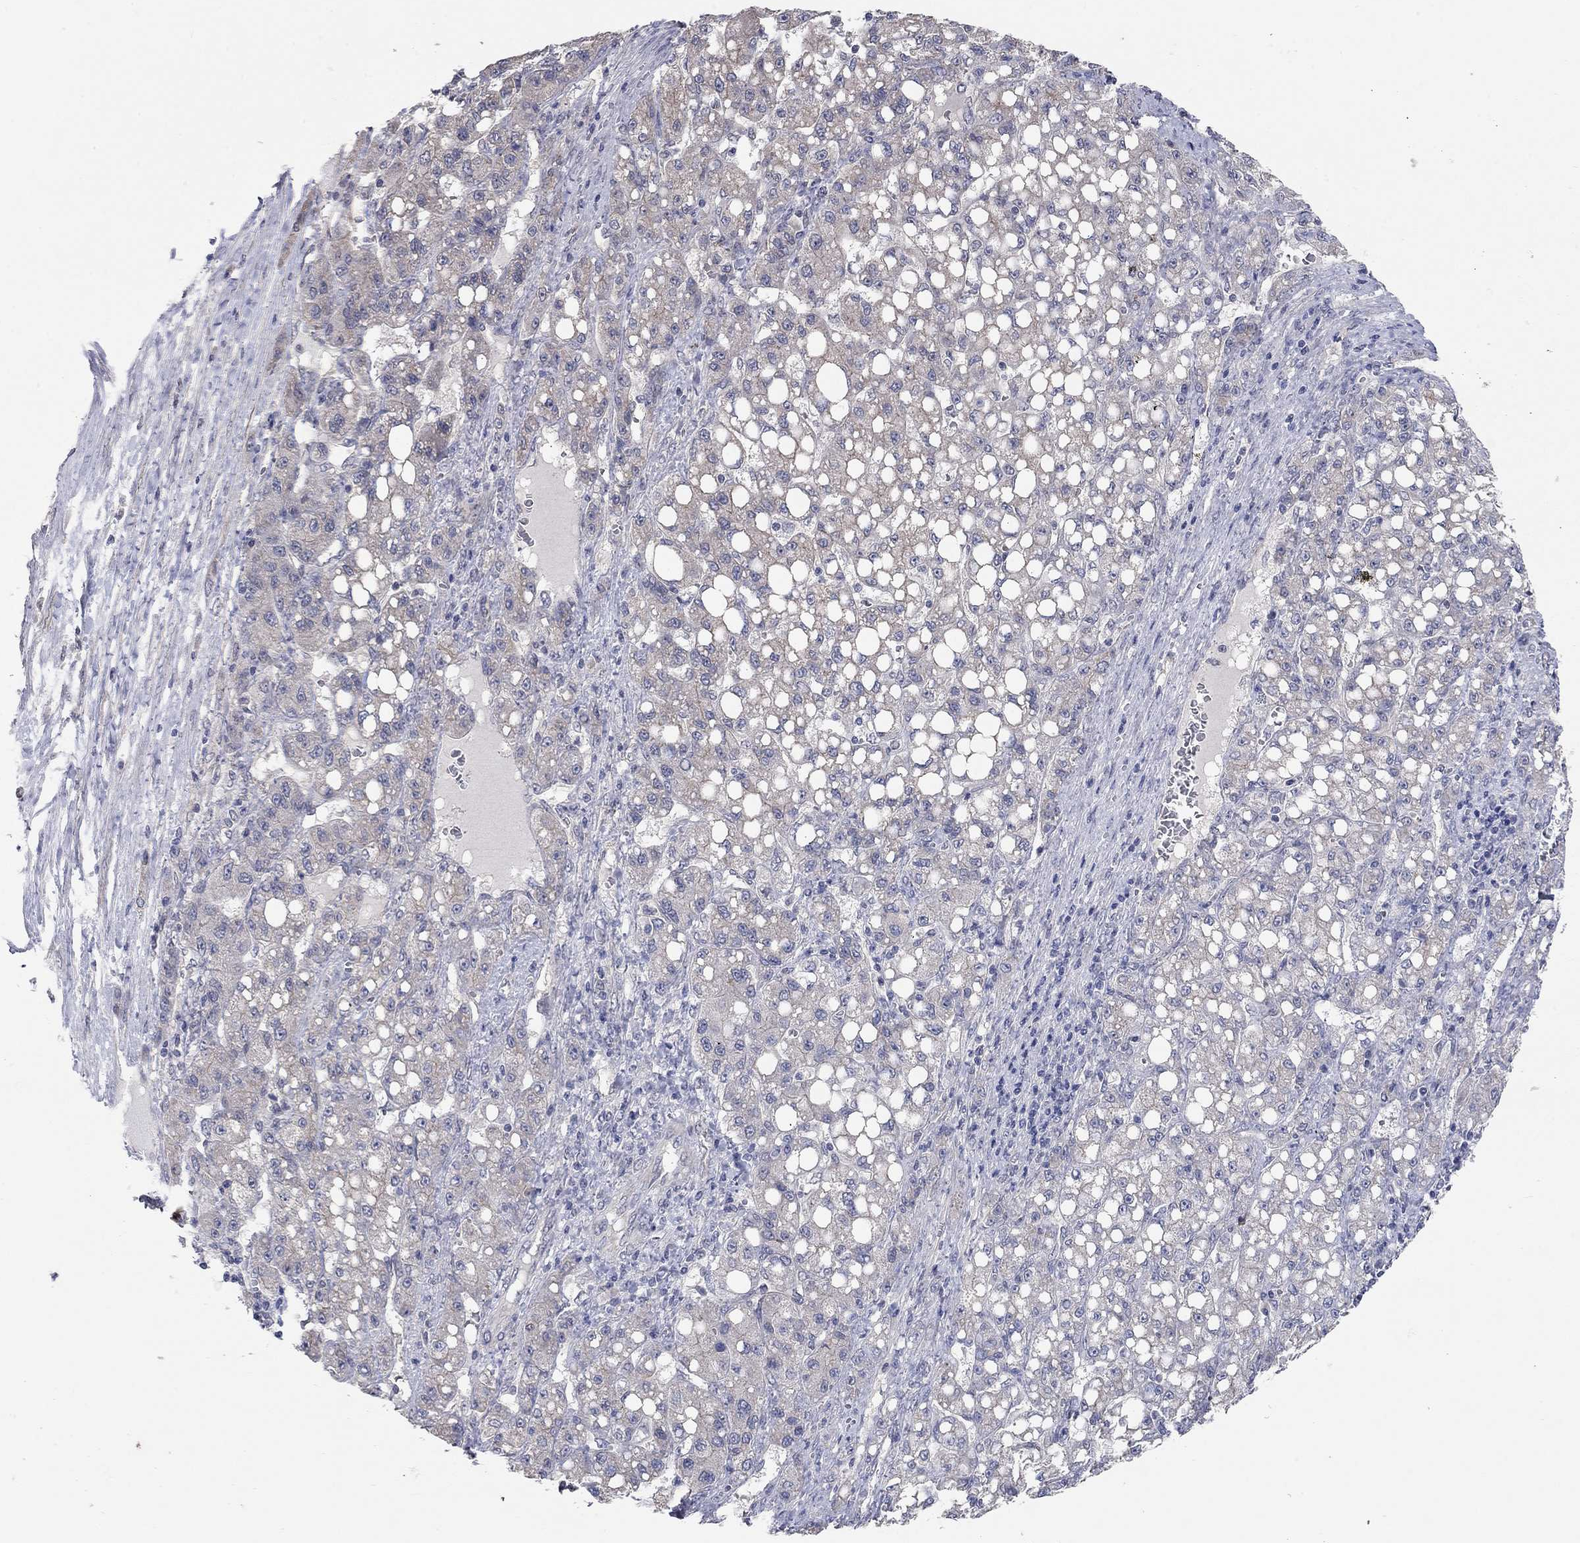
{"staining": {"intensity": "negative", "quantity": "none", "location": "none"}, "tissue": "liver cancer", "cell_type": "Tumor cells", "image_type": "cancer", "snomed": [{"axis": "morphology", "description": "Carcinoma, Hepatocellular, NOS"}, {"axis": "topography", "description": "Liver"}], "caption": "There is no significant positivity in tumor cells of liver hepatocellular carcinoma. Nuclei are stained in blue.", "gene": "WASF3", "patient": {"sex": "female", "age": 65}}